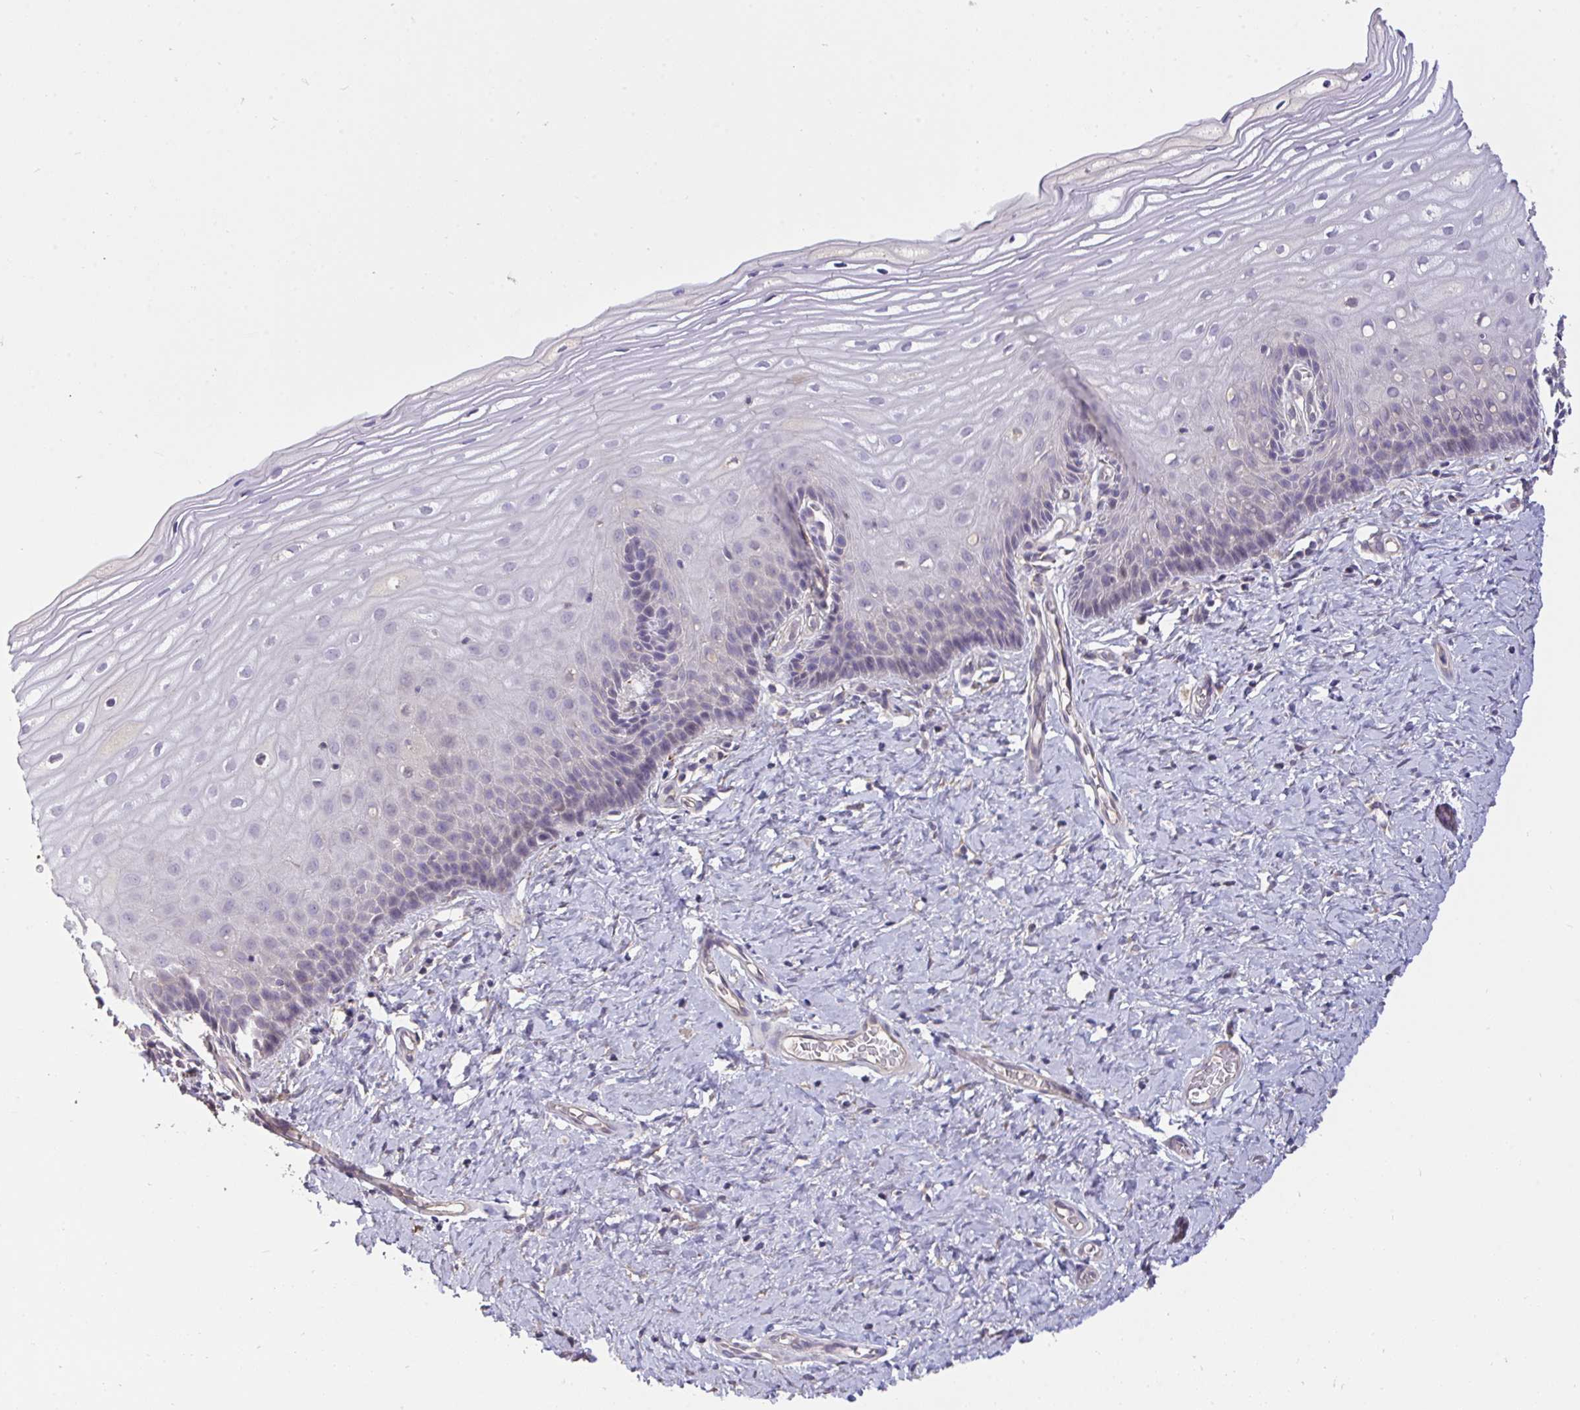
{"staining": {"intensity": "negative", "quantity": "none", "location": "none"}, "tissue": "cervix", "cell_type": "Glandular cells", "image_type": "normal", "snomed": [{"axis": "morphology", "description": "Normal tissue, NOS"}, {"axis": "topography", "description": "Cervix"}], "caption": "Glandular cells show no significant expression in normal cervix.", "gene": "C19orf54", "patient": {"sex": "female", "age": 37}}